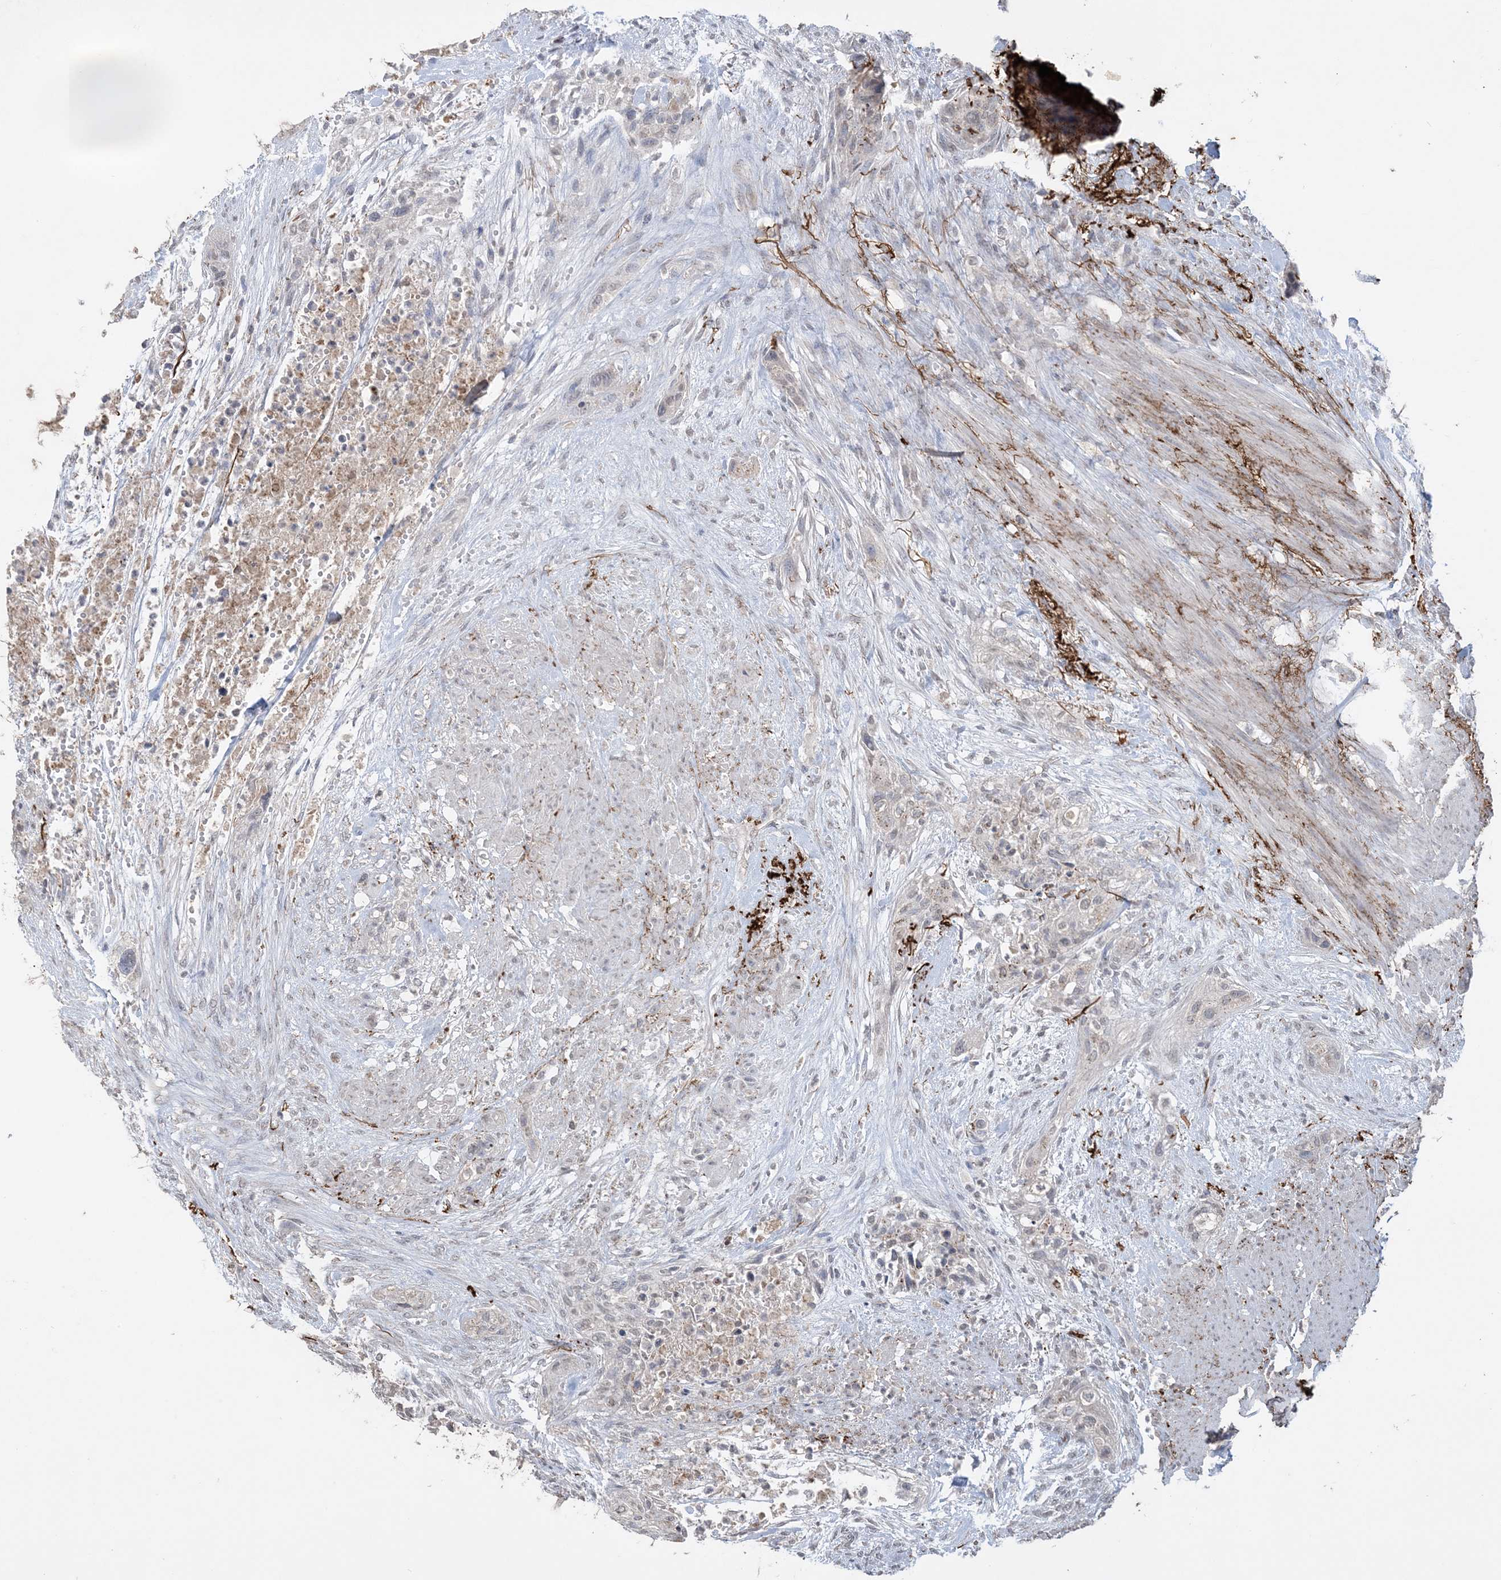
{"staining": {"intensity": "negative", "quantity": "none", "location": "none"}, "tissue": "urothelial cancer", "cell_type": "Tumor cells", "image_type": "cancer", "snomed": [{"axis": "morphology", "description": "Urothelial carcinoma, High grade"}, {"axis": "topography", "description": "Urinary bladder"}], "caption": "The photomicrograph displays no staining of tumor cells in urothelial cancer.", "gene": "XRN1", "patient": {"sex": "male", "age": 35}}